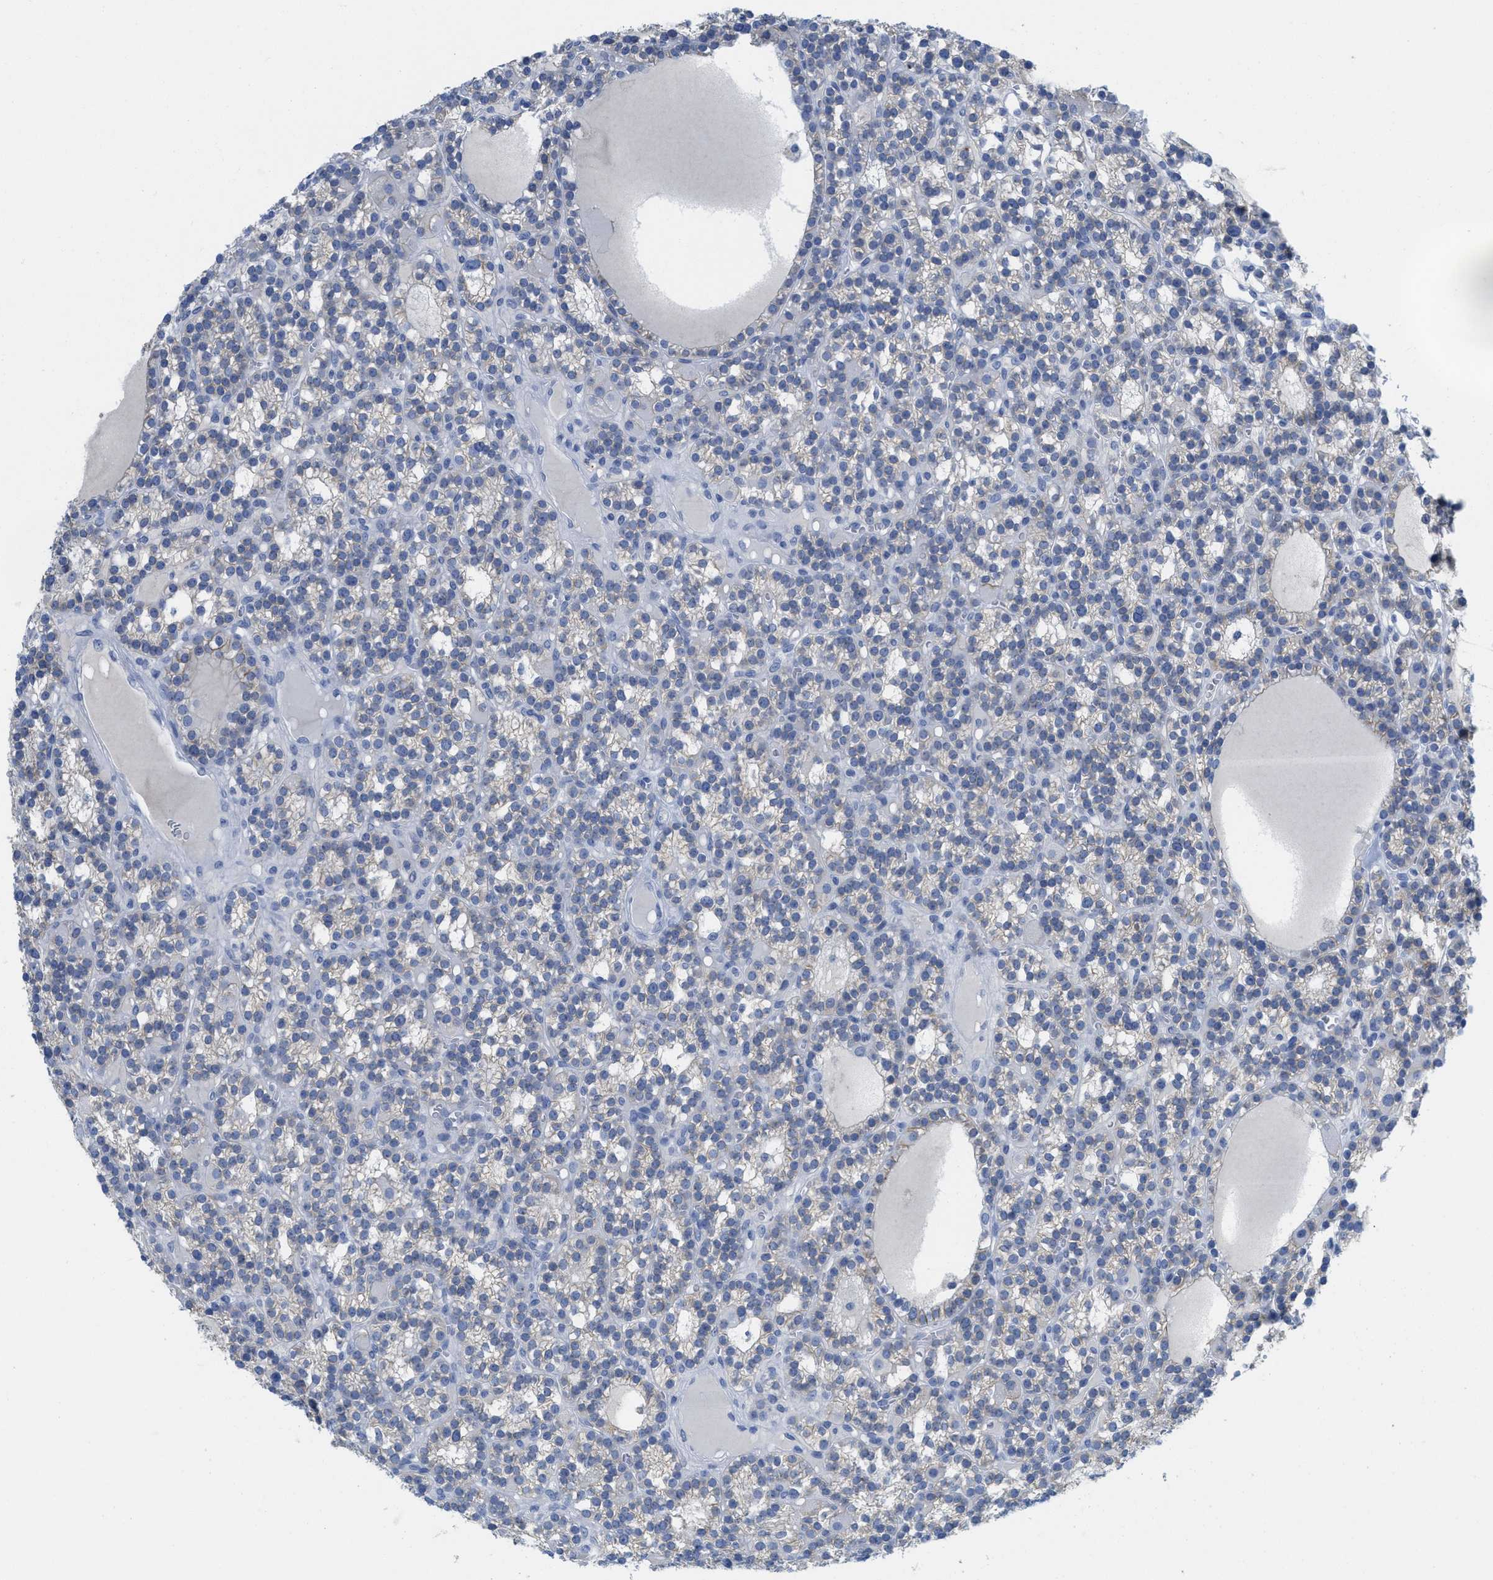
{"staining": {"intensity": "negative", "quantity": "none", "location": "none"}, "tissue": "parathyroid gland", "cell_type": "Glandular cells", "image_type": "normal", "snomed": [{"axis": "morphology", "description": "Normal tissue, NOS"}, {"axis": "morphology", "description": "Adenoma, NOS"}, {"axis": "topography", "description": "Parathyroid gland"}], "caption": "Unremarkable parathyroid gland was stained to show a protein in brown. There is no significant positivity in glandular cells.", "gene": "CNNM4", "patient": {"sex": "female", "age": 58}}